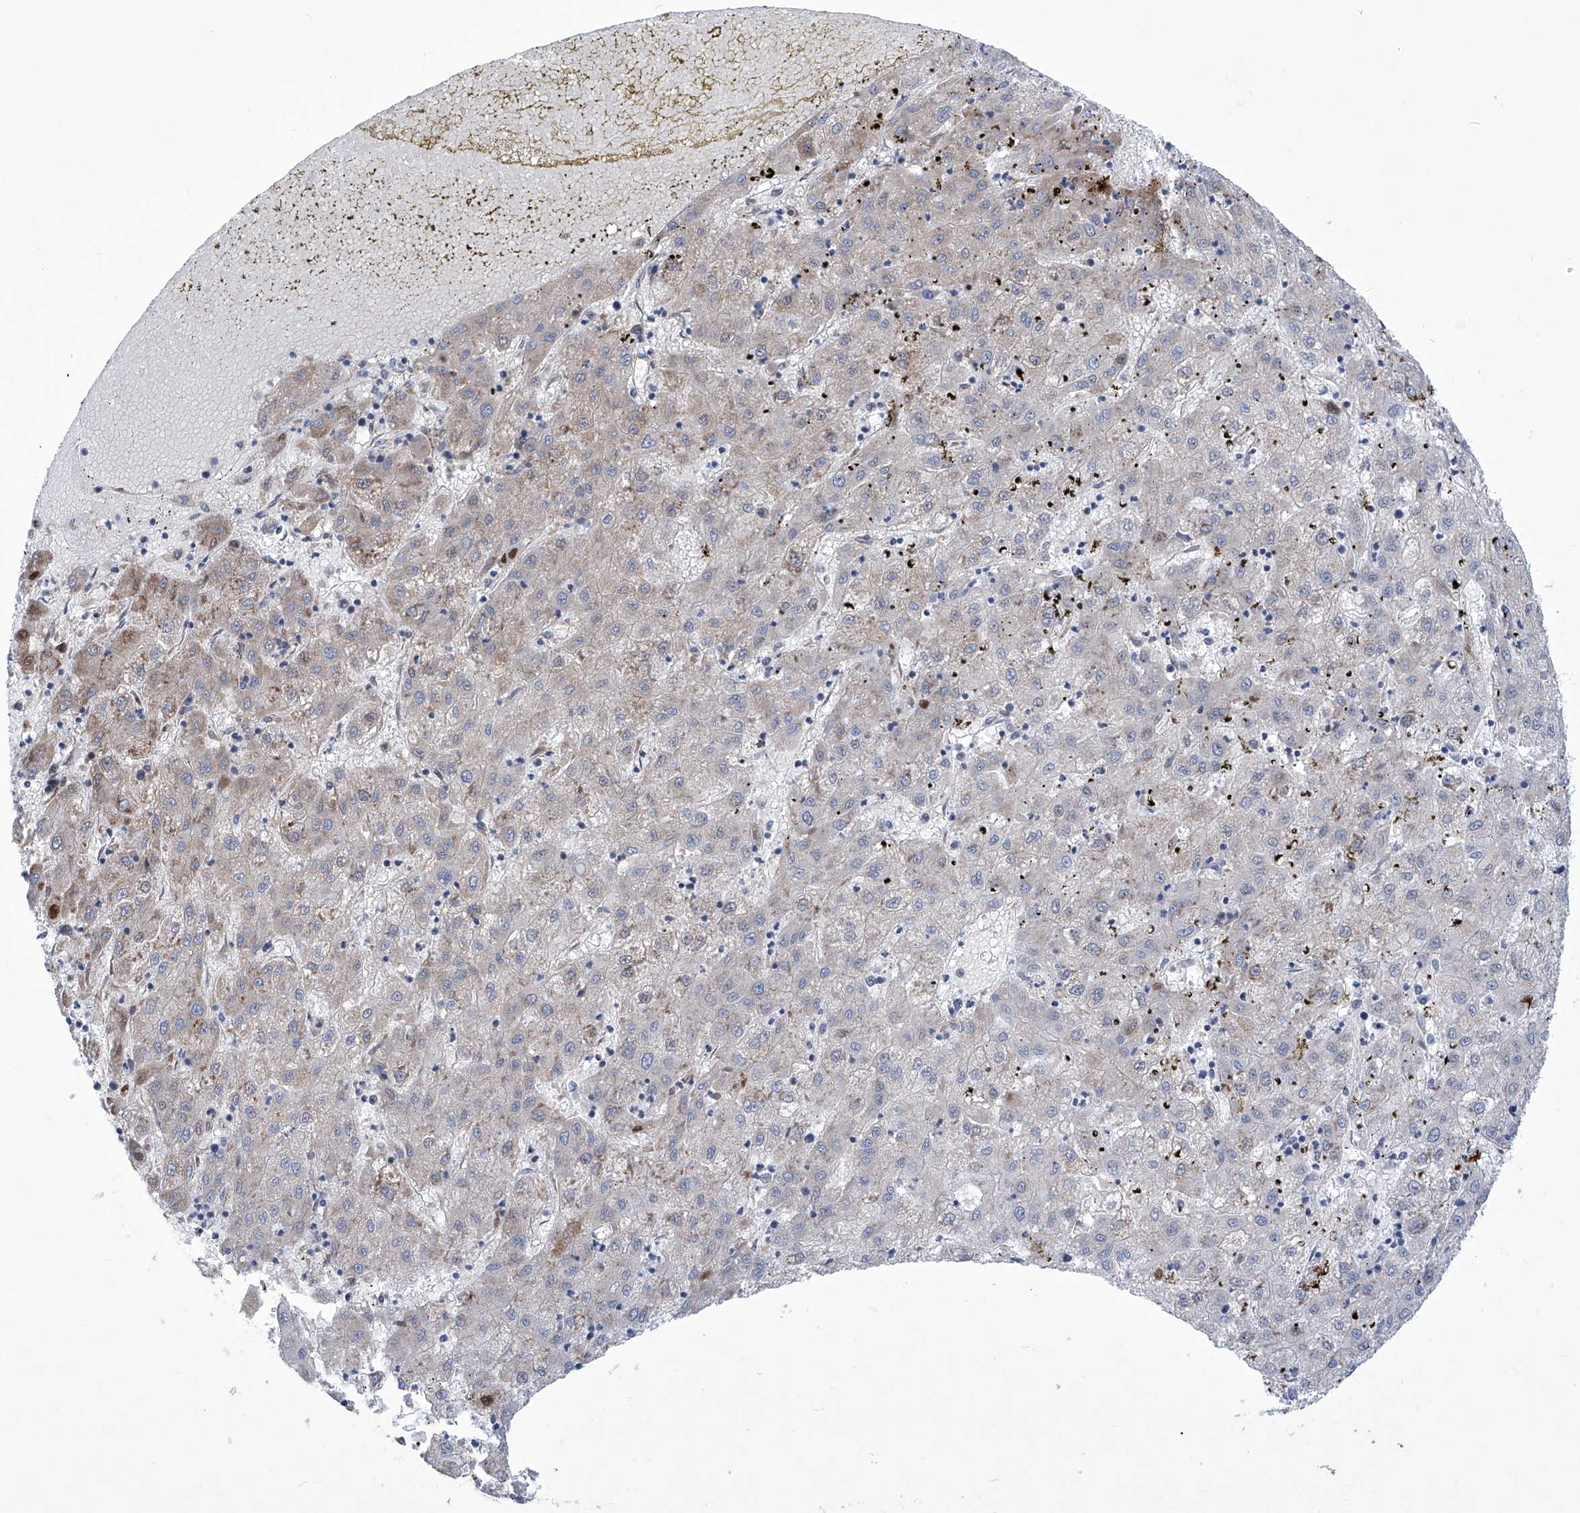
{"staining": {"intensity": "weak", "quantity": "<25%", "location": "cytoplasmic/membranous"}, "tissue": "liver cancer", "cell_type": "Tumor cells", "image_type": "cancer", "snomed": [{"axis": "morphology", "description": "Carcinoma, Hepatocellular, NOS"}, {"axis": "topography", "description": "Liver"}], "caption": "An immunohistochemistry micrograph of liver cancer (hepatocellular carcinoma) is shown. There is no staining in tumor cells of liver cancer (hepatocellular carcinoma). (DAB (3,3'-diaminobenzidine) IHC, high magnification).", "gene": "KTI12", "patient": {"sex": "male", "age": 72}}